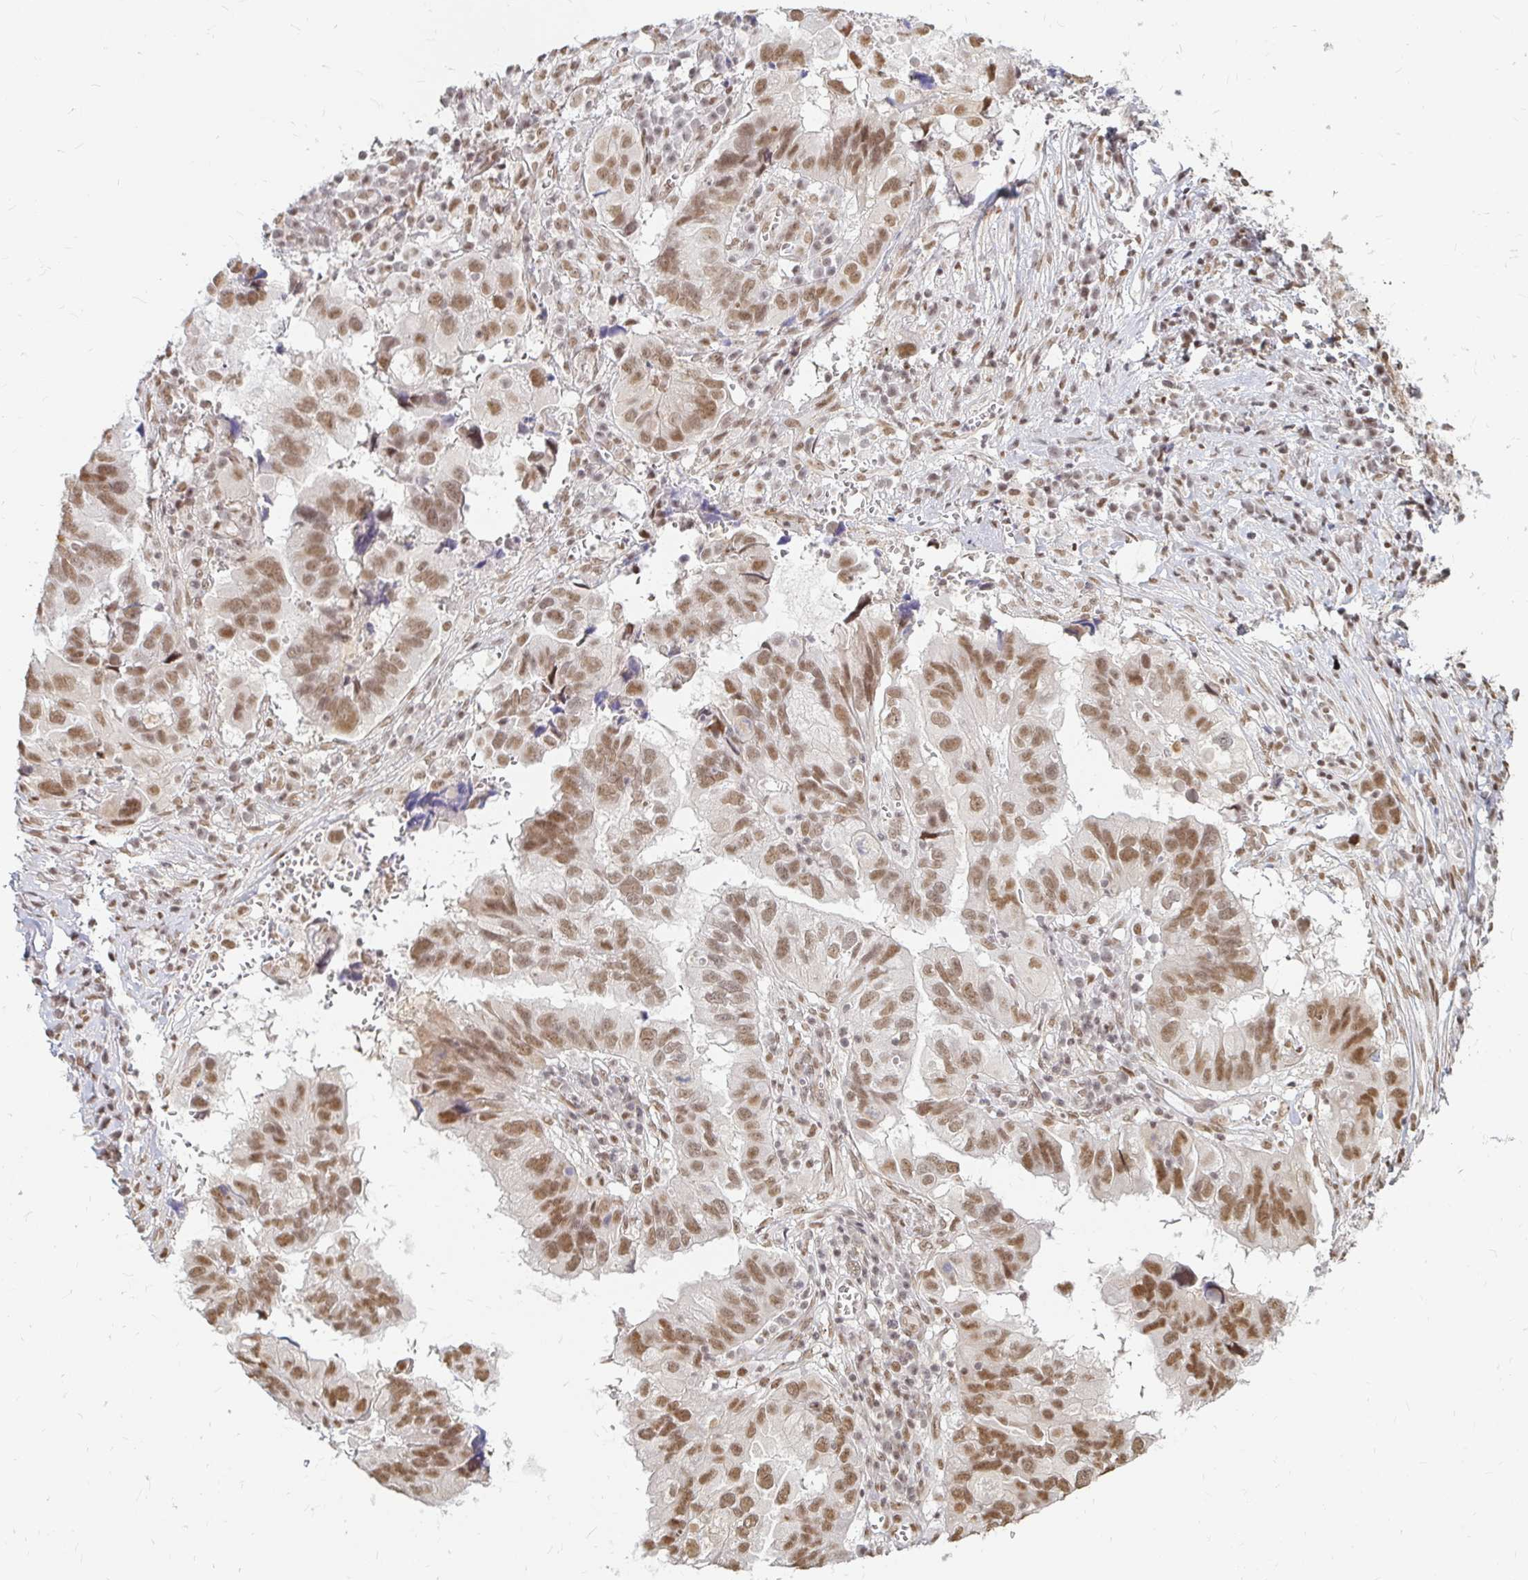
{"staining": {"intensity": "moderate", "quantity": ">75%", "location": "nuclear"}, "tissue": "ovarian cancer", "cell_type": "Tumor cells", "image_type": "cancer", "snomed": [{"axis": "morphology", "description": "Cystadenocarcinoma, serous, NOS"}, {"axis": "topography", "description": "Ovary"}], "caption": "There is medium levels of moderate nuclear expression in tumor cells of ovarian serous cystadenocarcinoma, as demonstrated by immunohistochemical staining (brown color).", "gene": "HNRNPU", "patient": {"sex": "female", "age": 79}}